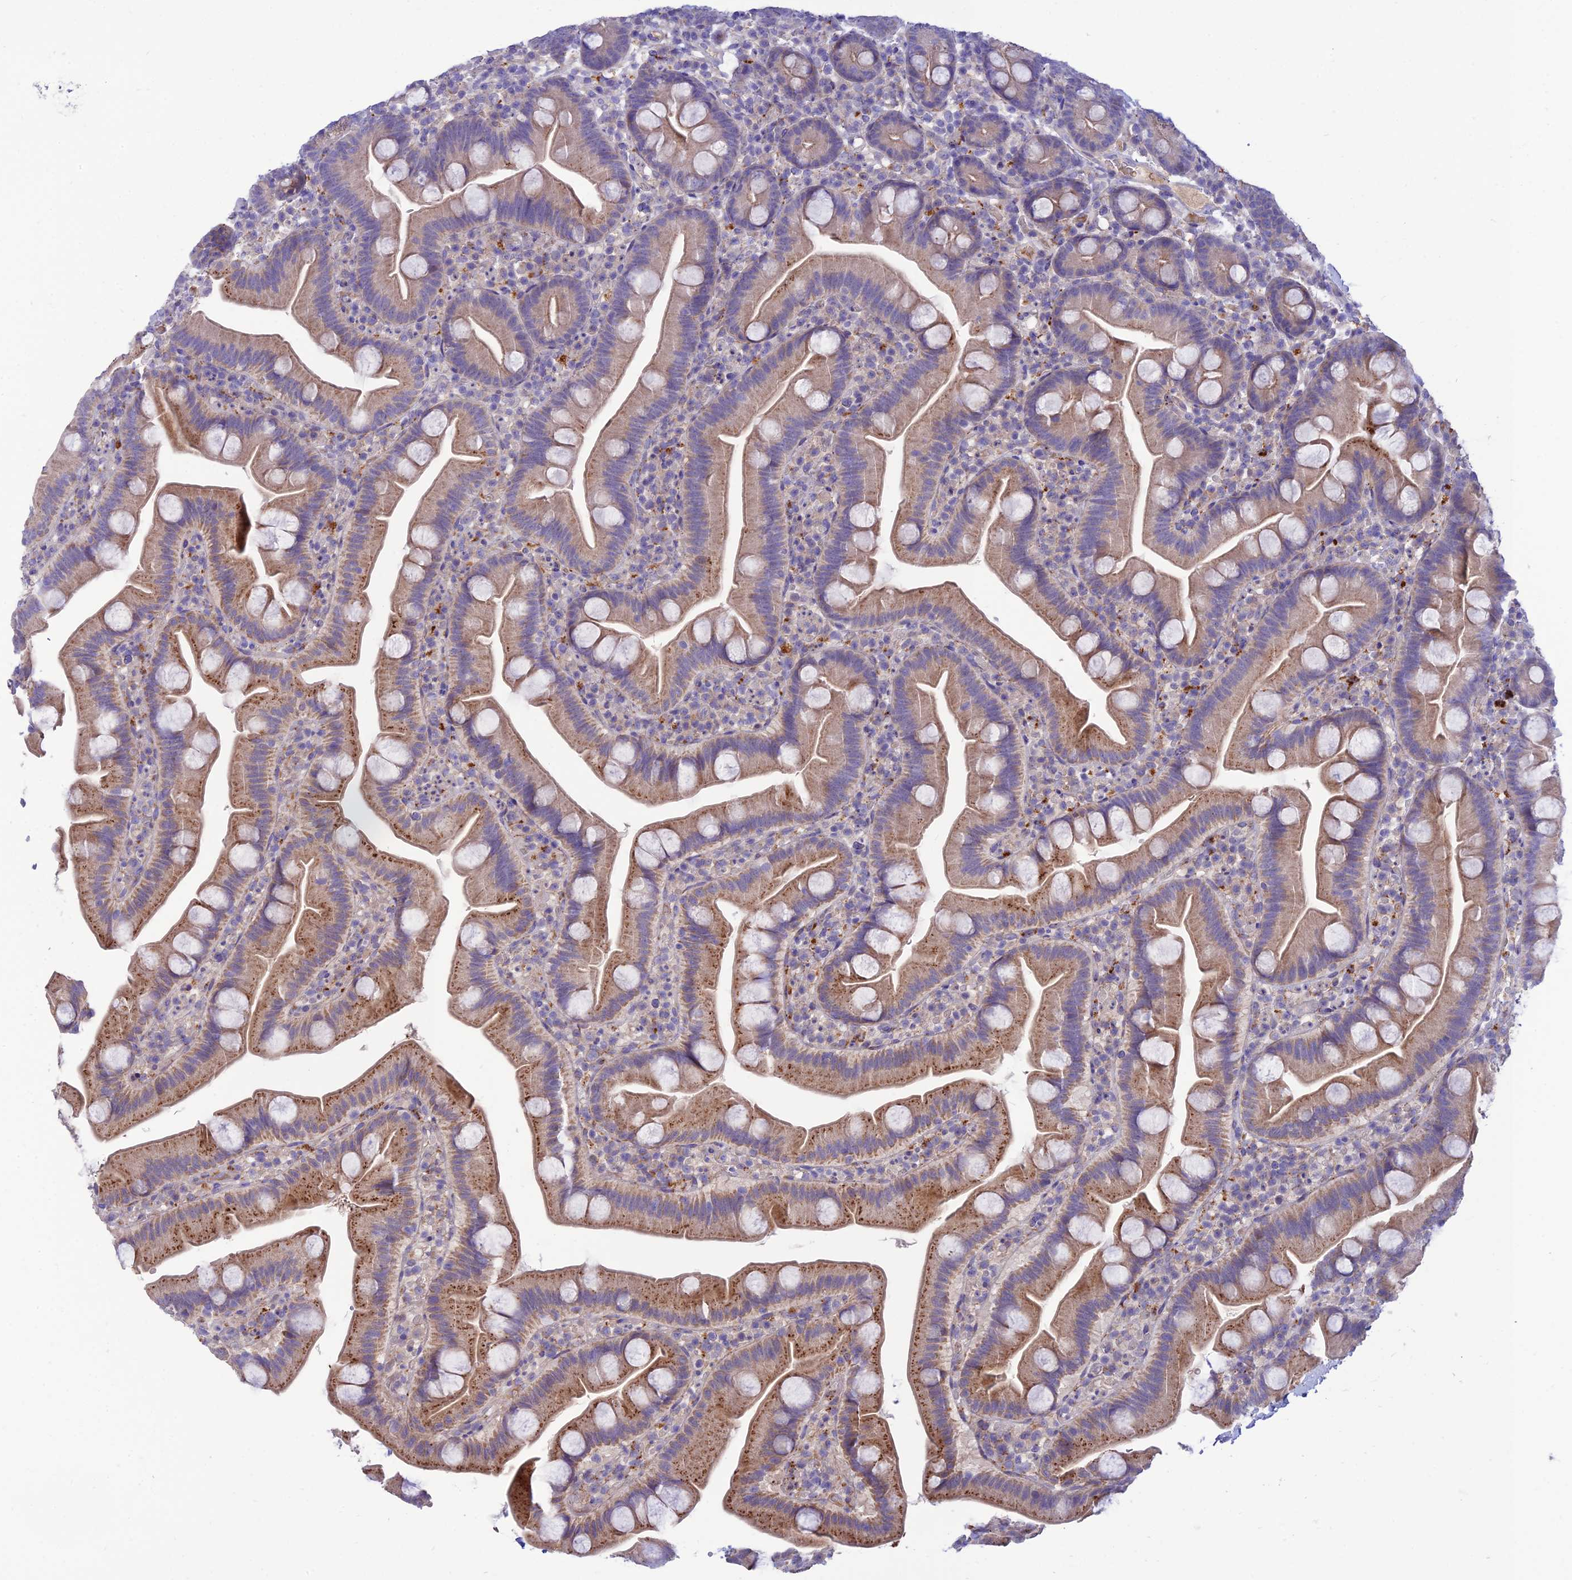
{"staining": {"intensity": "moderate", "quantity": "25%-75%", "location": "cytoplasmic/membranous"}, "tissue": "small intestine", "cell_type": "Glandular cells", "image_type": "normal", "snomed": [{"axis": "morphology", "description": "Normal tissue, NOS"}, {"axis": "topography", "description": "Small intestine"}], "caption": "Moderate cytoplasmic/membranous protein staining is identified in approximately 25%-75% of glandular cells in small intestine.", "gene": "CCDC157", "patient": {"sex": "female", "age": 68}}